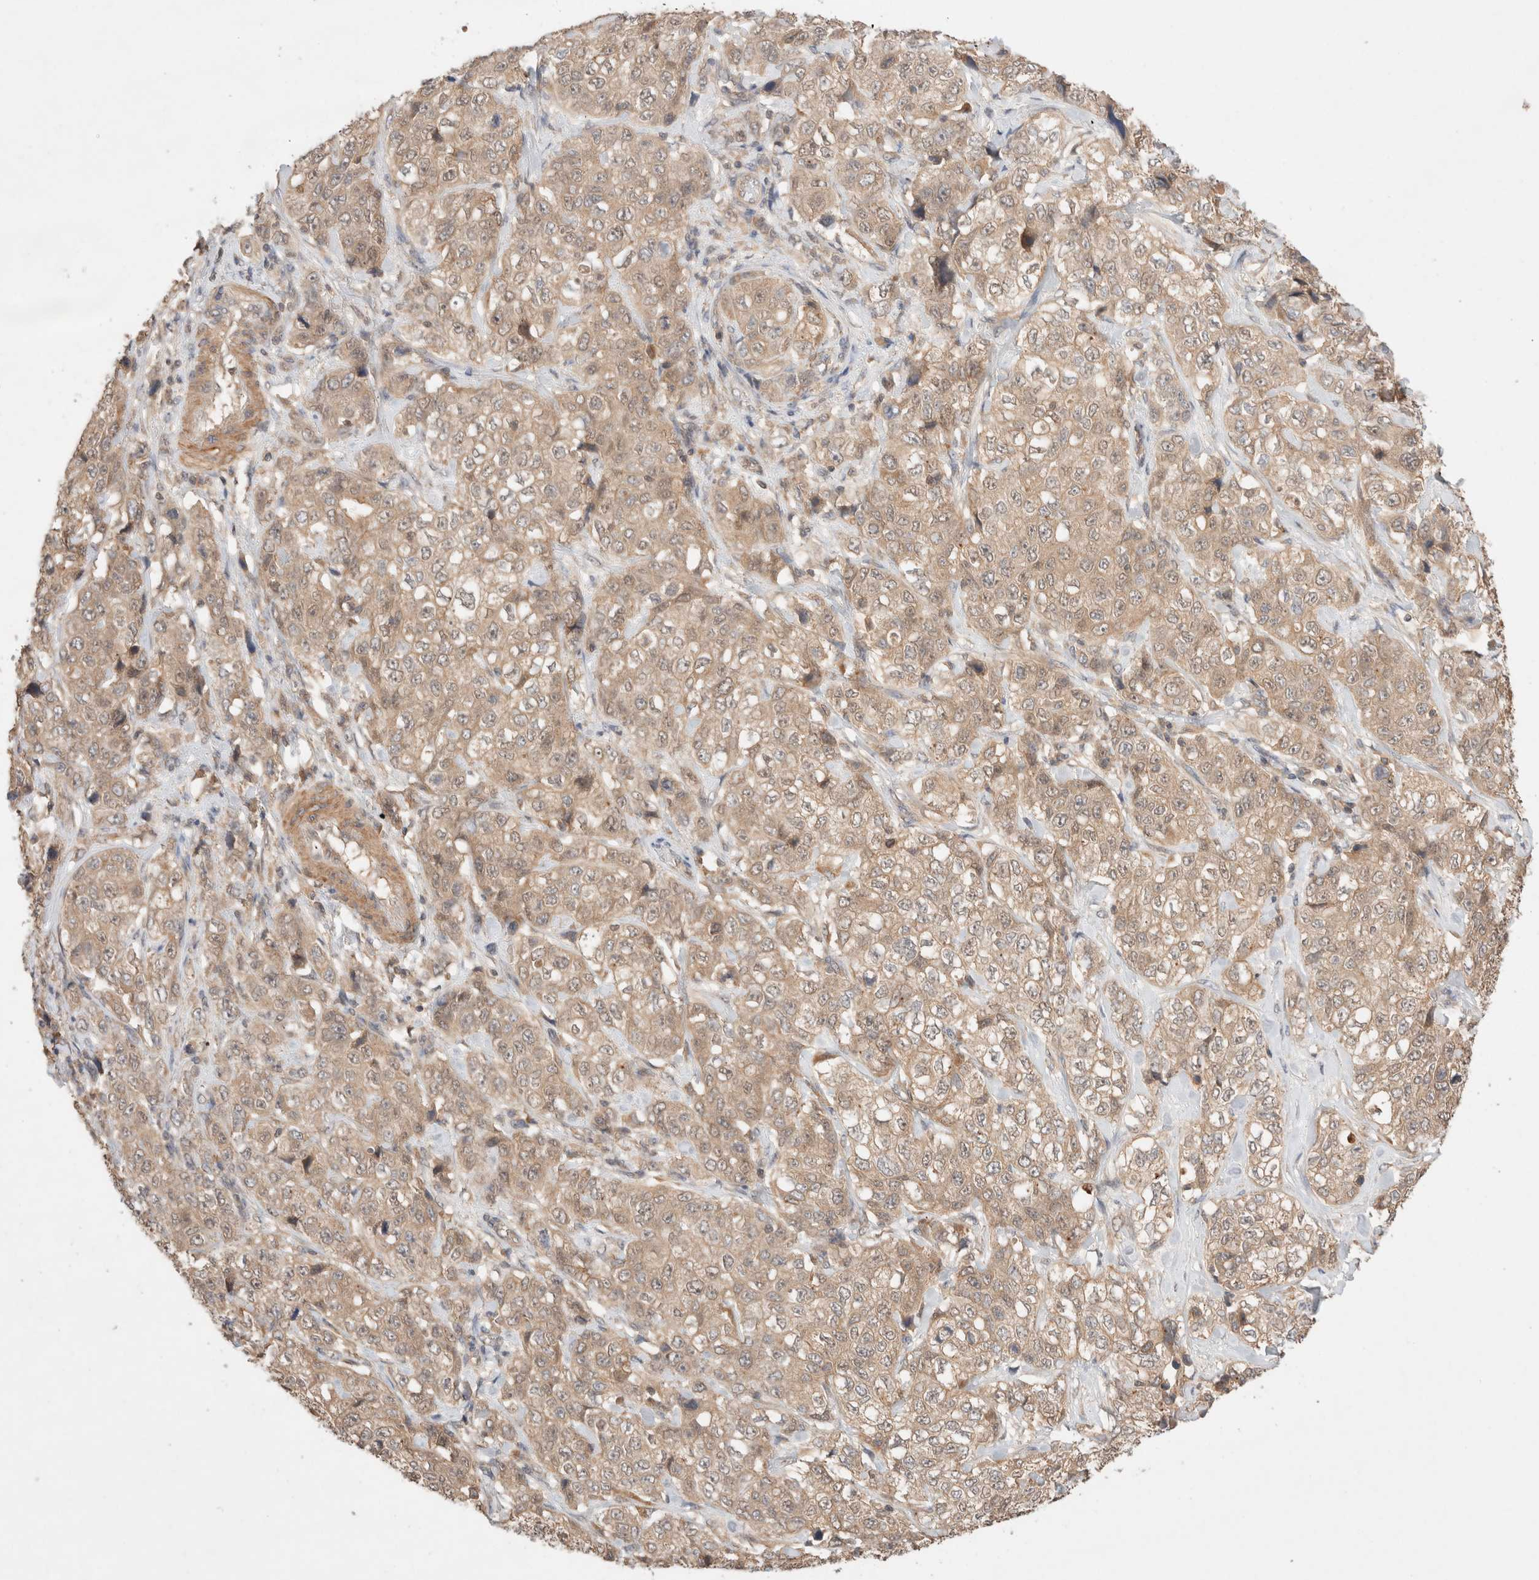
{"staining": {"intensity": "weak", "quantity": ">75%", "location": "cytoplasmic/membranous"}, "tissue": "stomach cancer", "cell_type": "Tumor cells", "image_type": "cancer", "snomed": [{"axis": "morphology", "description": "Adenocarcinoma, NOS"}, {"axis": "topography", "description": "Stomach"}], "caption": "An image showing weak cytoplasmic/membranous staining in approximately >75% of tumor cells in stomach adenocarcinoma, as visualized by brown immunohistochemical staining.", "gene": "CARNMT1", "patient": {"sex": "male", "age": 48}}